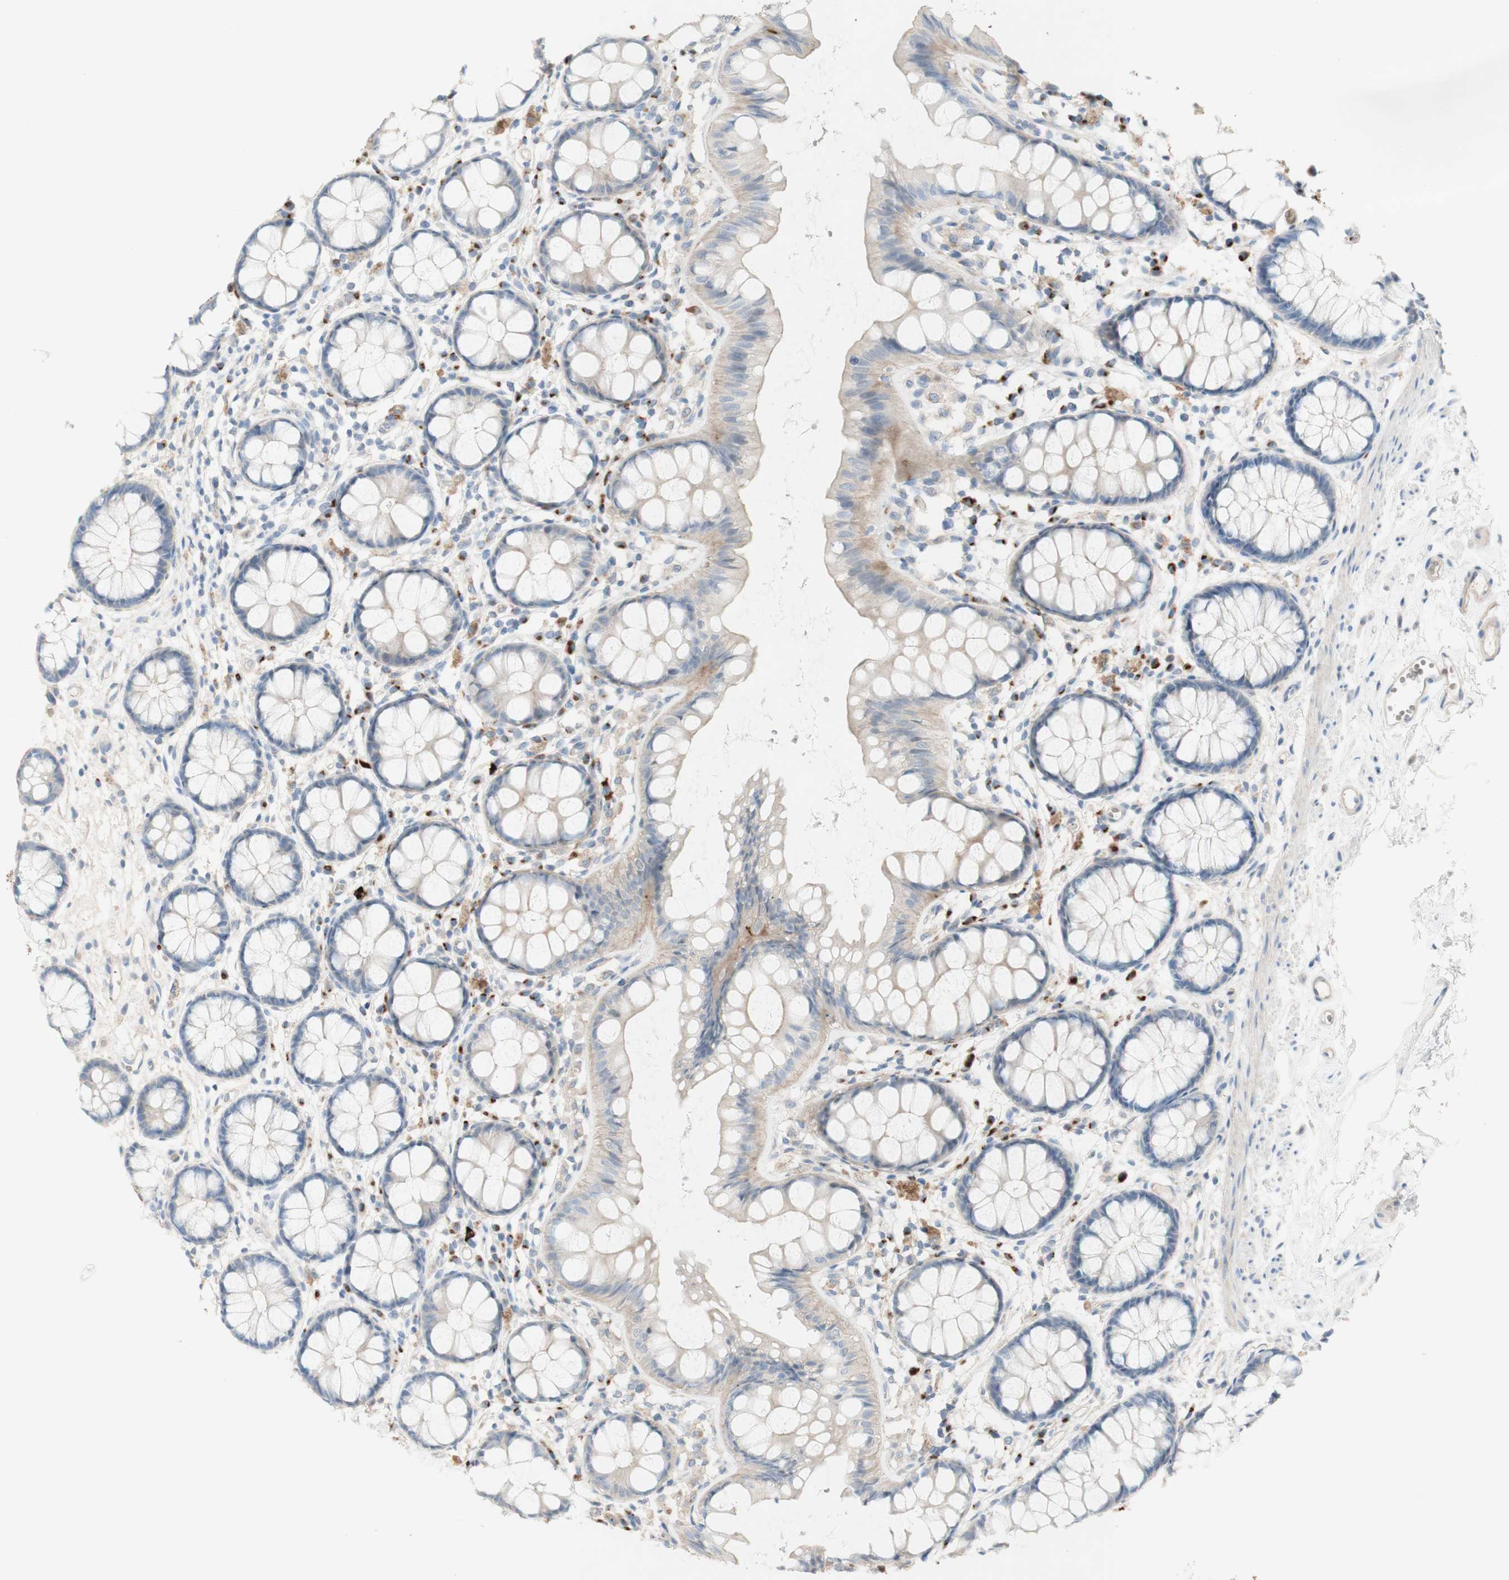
{"staining": {"intensity": "weak", "quantity": "25%-75%", "location": "cytoplasmic/membranous"}, "tissue": "rectum", "cell_type": "Glandular cells", "image_type": "normal", "snomed": [{"axis": "morphology", "description": "Normal tissue, NOS"}, {"axis": "topography", "description": "Rectum"}], "caption": "Rectum was stained to show a protein in brown. There is low levels of weak cytoplasmic/membranous expression in about 25%-75% of glandular cells.", "gene": "MANEA", "patient": {"sex": "female", "age": 66}}